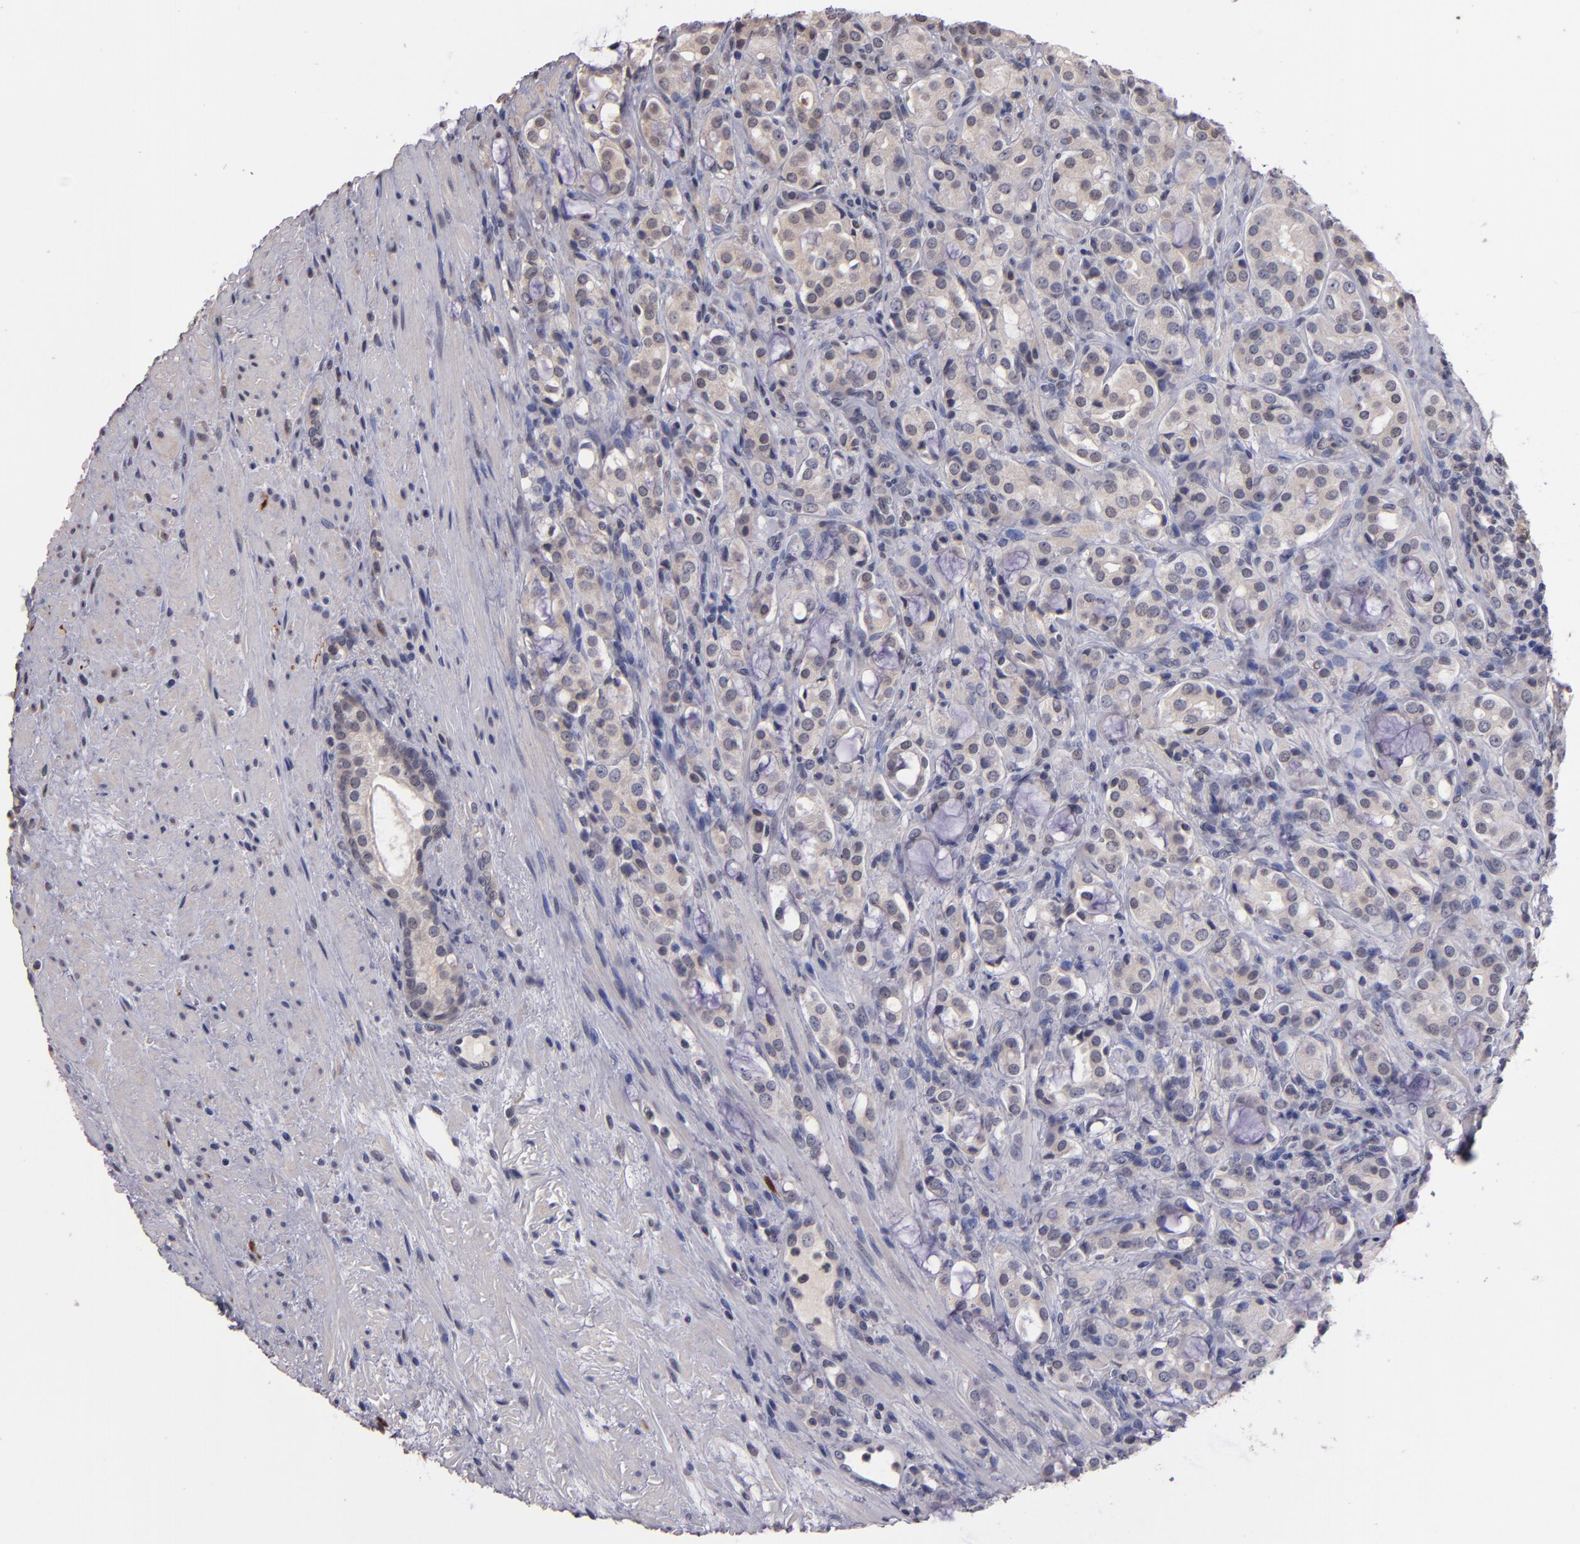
{"staining": {"intensity": "weak", "quantity": "<25%", "location": "cytoplasmic/membranous,nuclear"}, "tissue": "prostate cancer", "cell_type": "Tumor cells", "image_type": "cancer", "snomed": [{"axis": "morphology", "description": "Adenocarcinoma, High grade"}, {"axis": "topography", "description": "Prostate"}], "caption": "Tumor cells are negative for brown protein staining in prostate cancer.", "gene": "S100A1", "patient": {"sex": "male", "age": 72}}